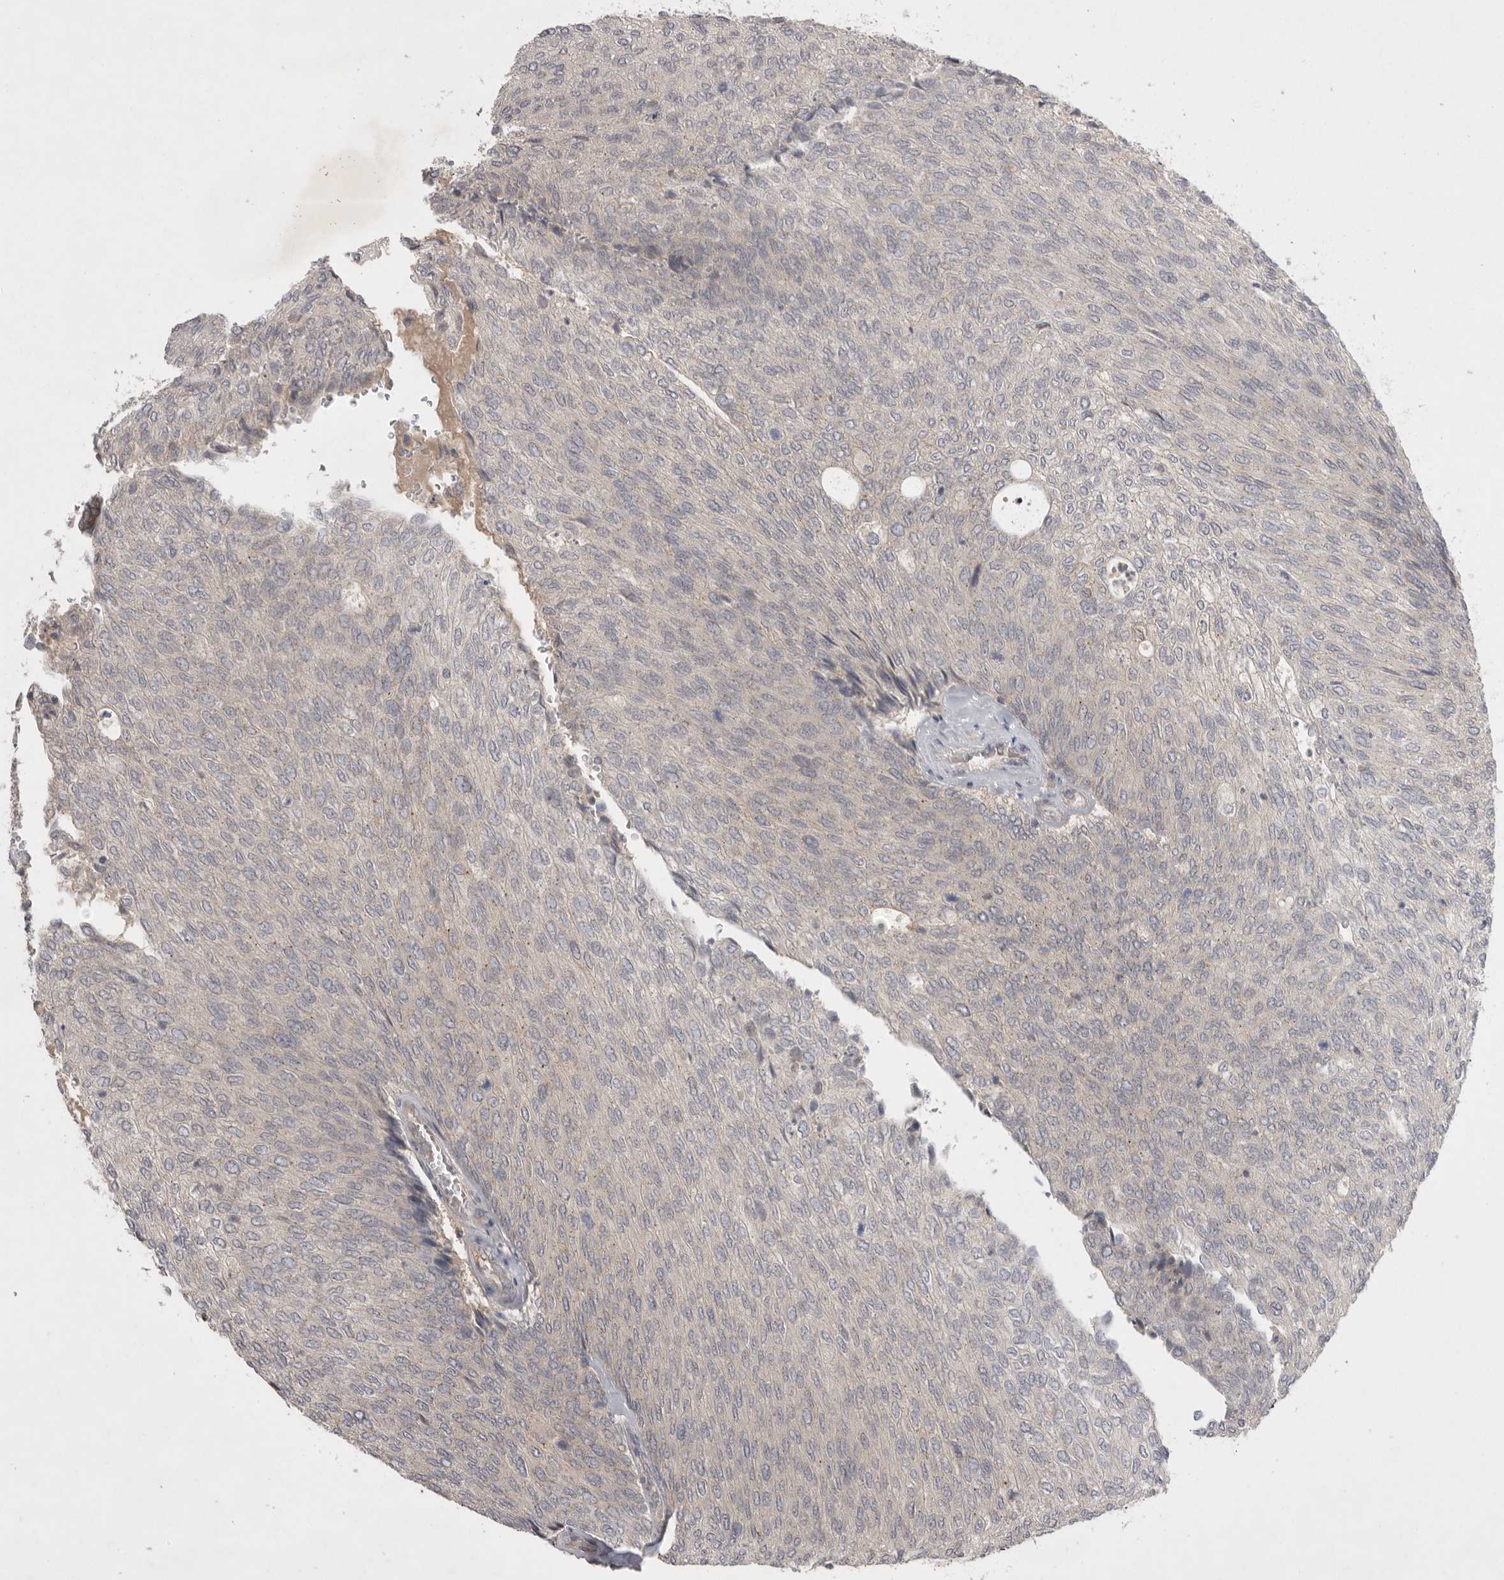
{"staining": {"intensity": "negative", "quantity": "none", "location": "none"}, "tissue": "urothelial cancer", "cell_type": "Tumor cells", "image_type": "cancer", "snomed": [{"axis": "morphology", "description": "Urothelial carcinoma, Low grade"}, {"axis": "topography", "description": "Urinary bladder"}], "caption": "A histopathology image of urothelial carcinoma (low-grade) stained for a protein displays no brown staining in tumor cells.", "gene": "NRCAM", "patient": {"sex": "female", "age": 79}}